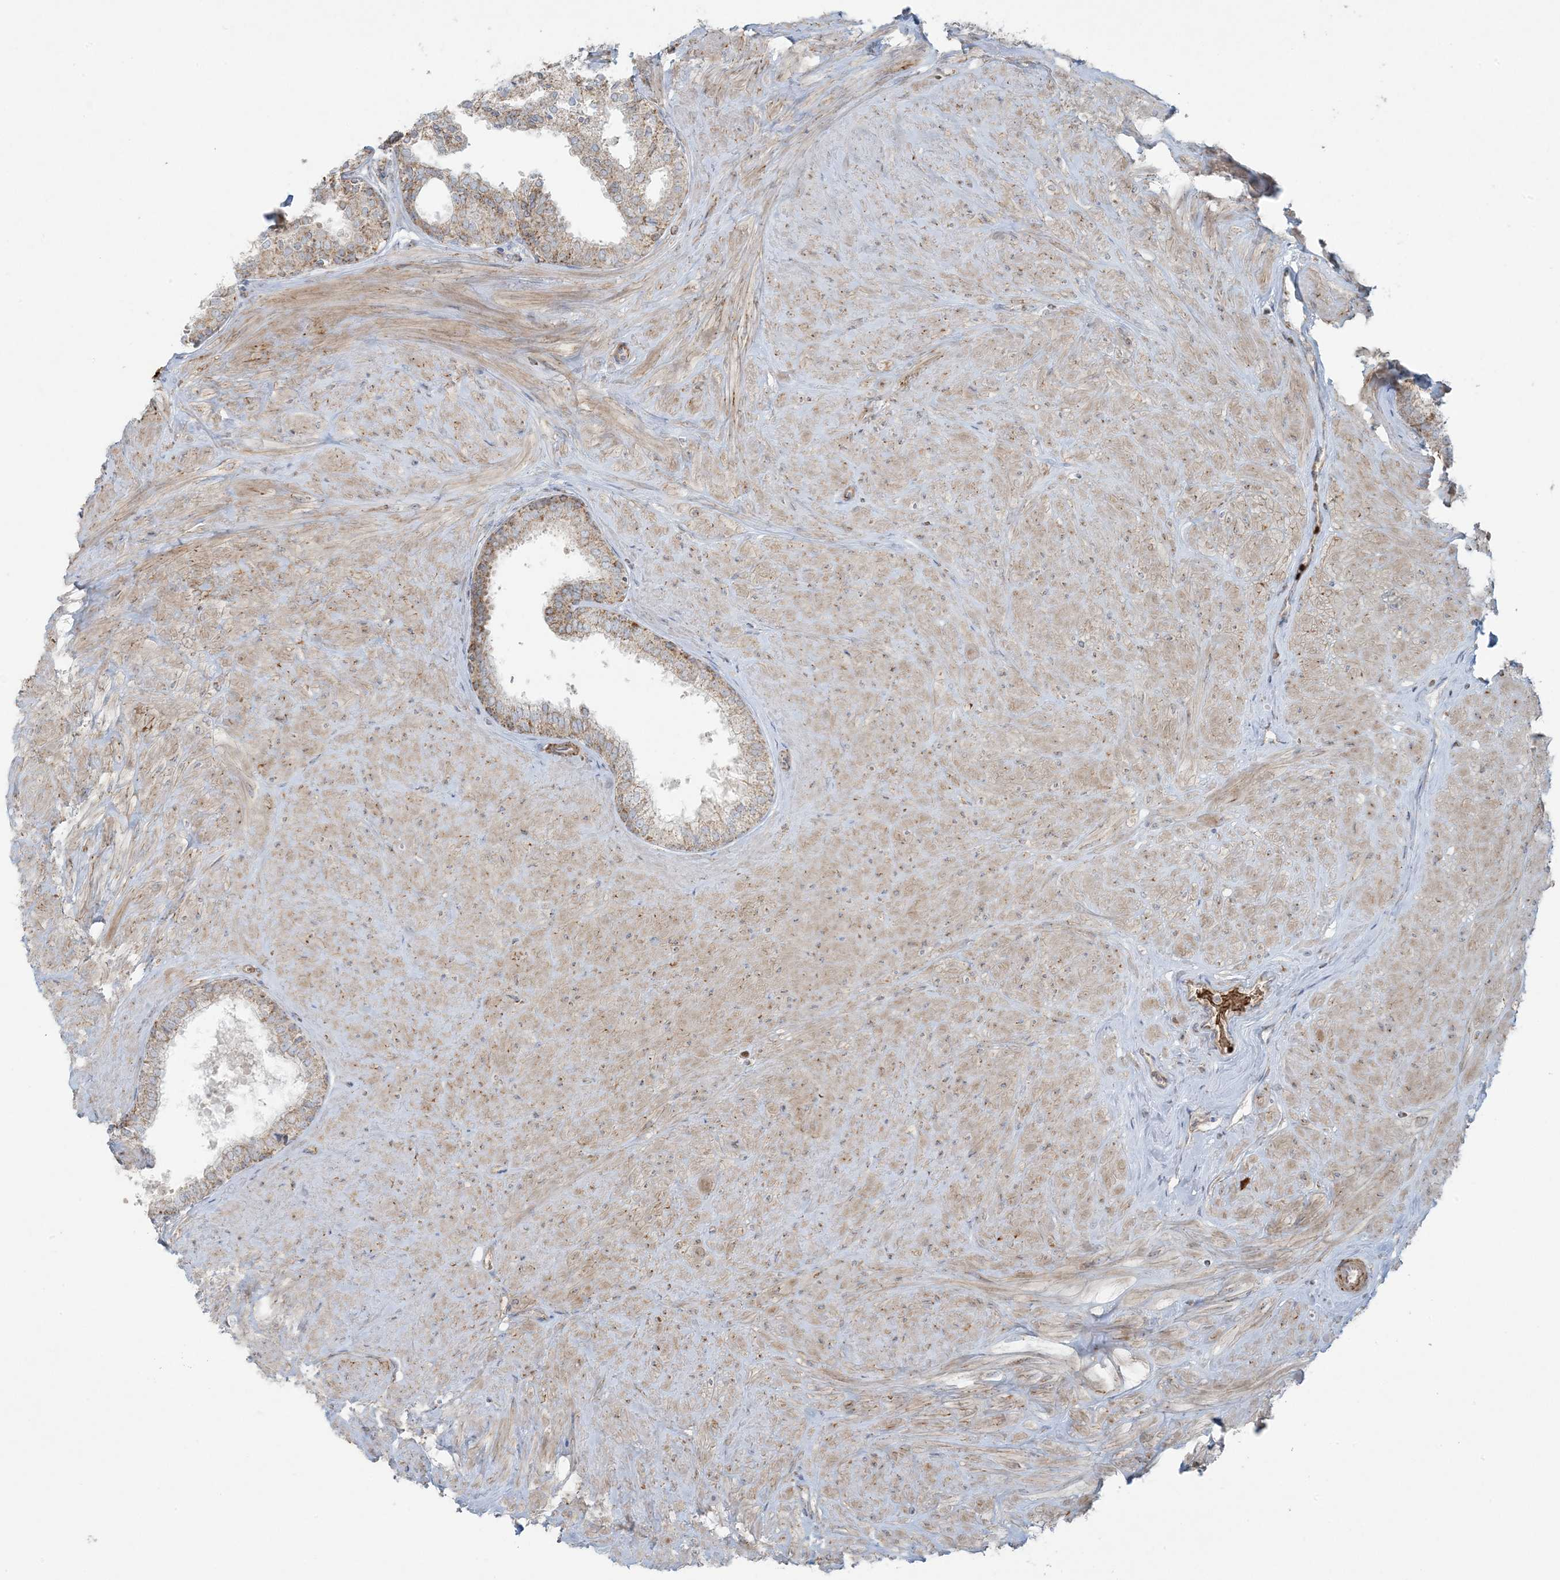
{"staining": {"intensity": "moderate", "quantity": ">75%", "location": "cytoplasmic/membranous"}, "tissue": "prostate", "cell_type": "Glandular cells", "image_type": "normal", "snomed": [{"axis": "morphology", "description": "Normal tissue, NOS"}, {"axis": "topography", "description": "Prostate"}], "caption": "Protein expression analysis of benign prostate shows moderate cytoplasmic/membranous staining in about >75% of glandular cells.", "gene": "PIK3R4", "patient": {"sex": "male", "age": 48}}